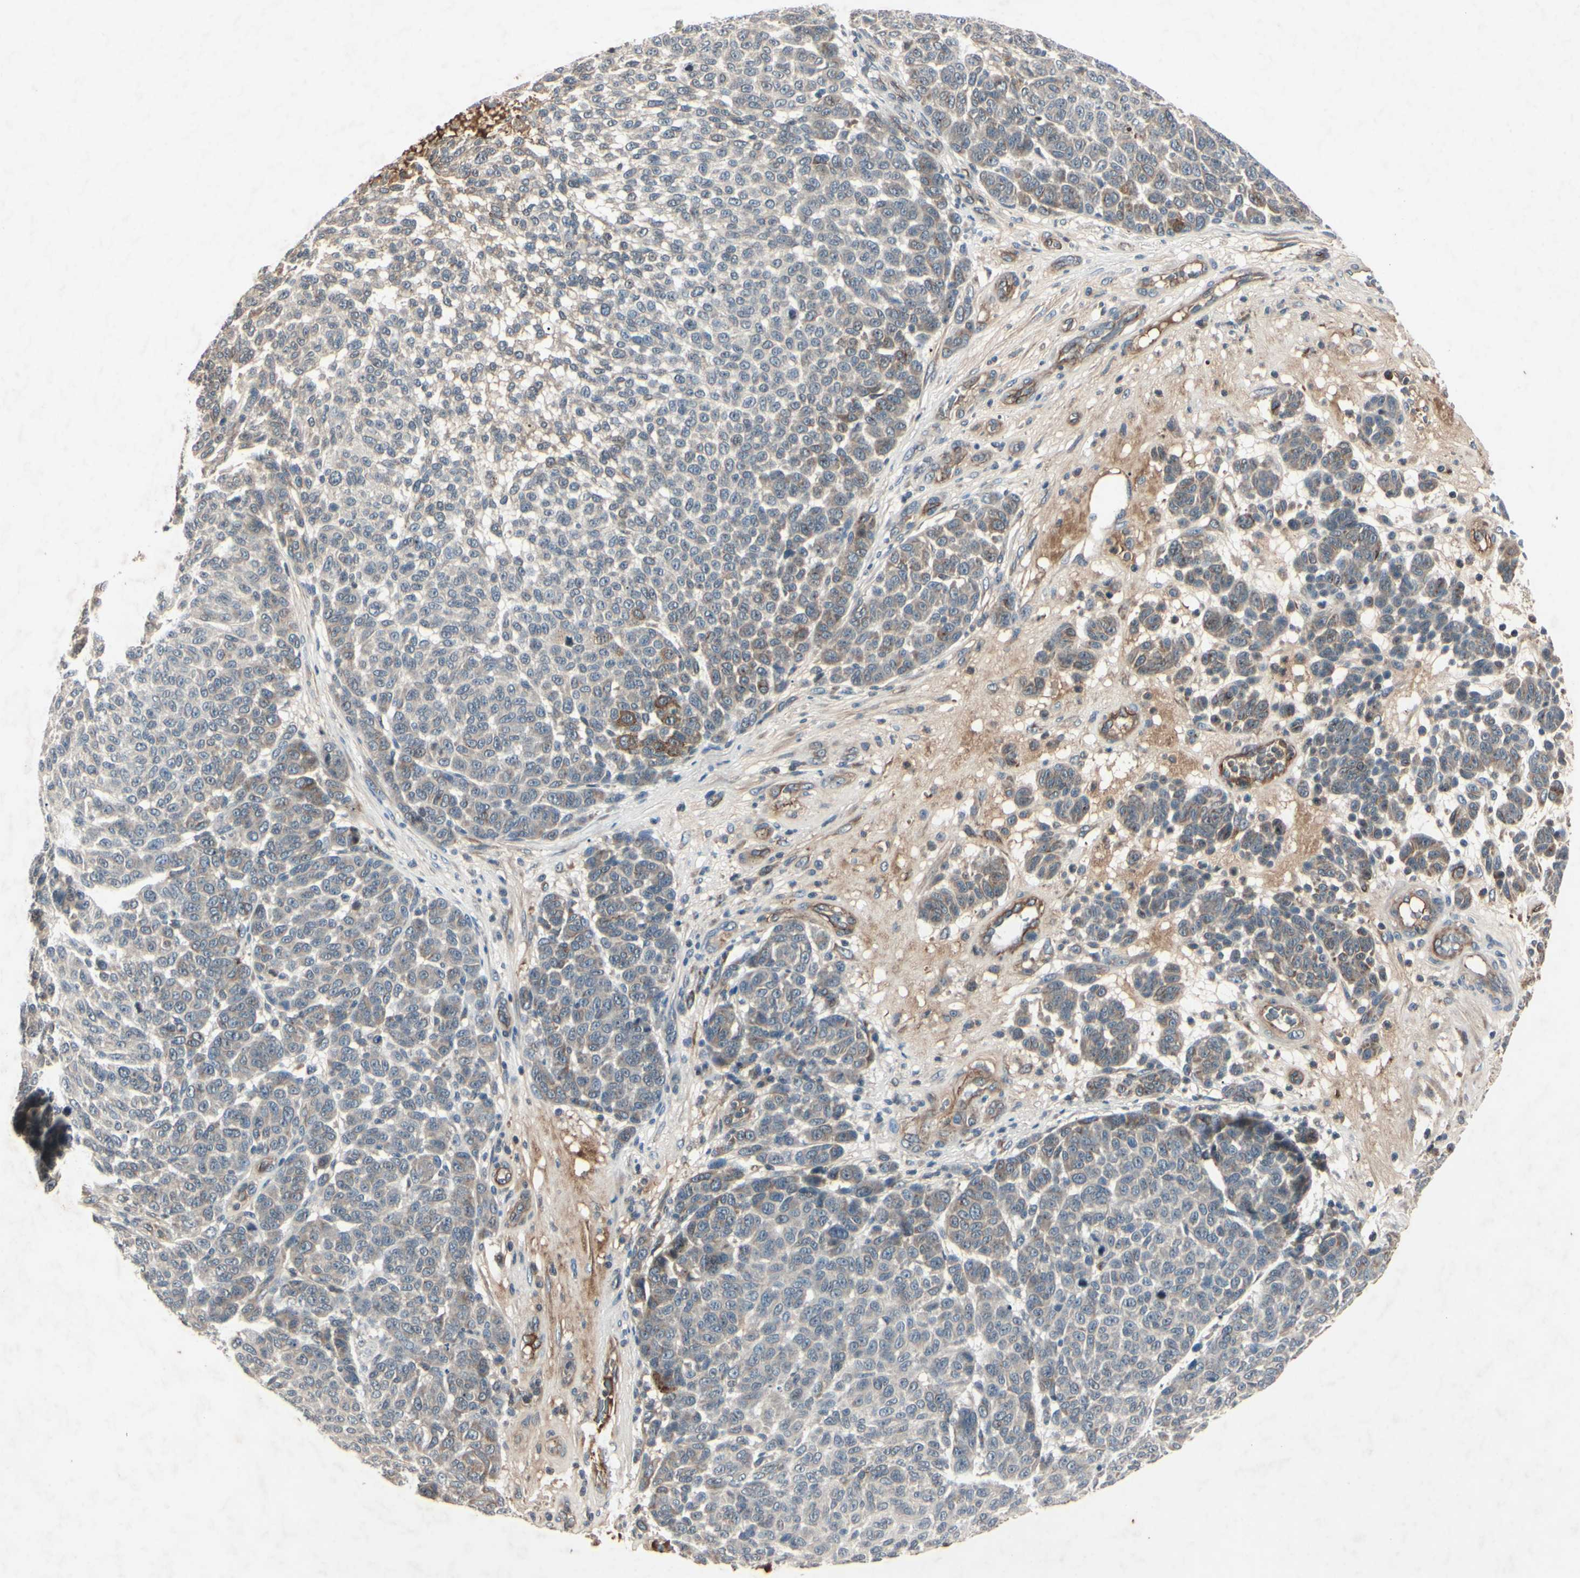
{"staining": {"intensity": "negative", "quantity": "none", "location": "none"}, "tissue": "melanoma", "cell_type": "Tumor cells", "image_type": "cancer", "snomed": [{"axis": "morphology", "description": "Malignant melanoma, NOS"}, {"axis": "topography", "description": "Skin"}], "caption": "Immunohistochemistry (IHC) of human malignant melanoma reveals no expression in tumor cells.", "gene": "AEBP1", "patient": {"sex": "male", "age": 59}}